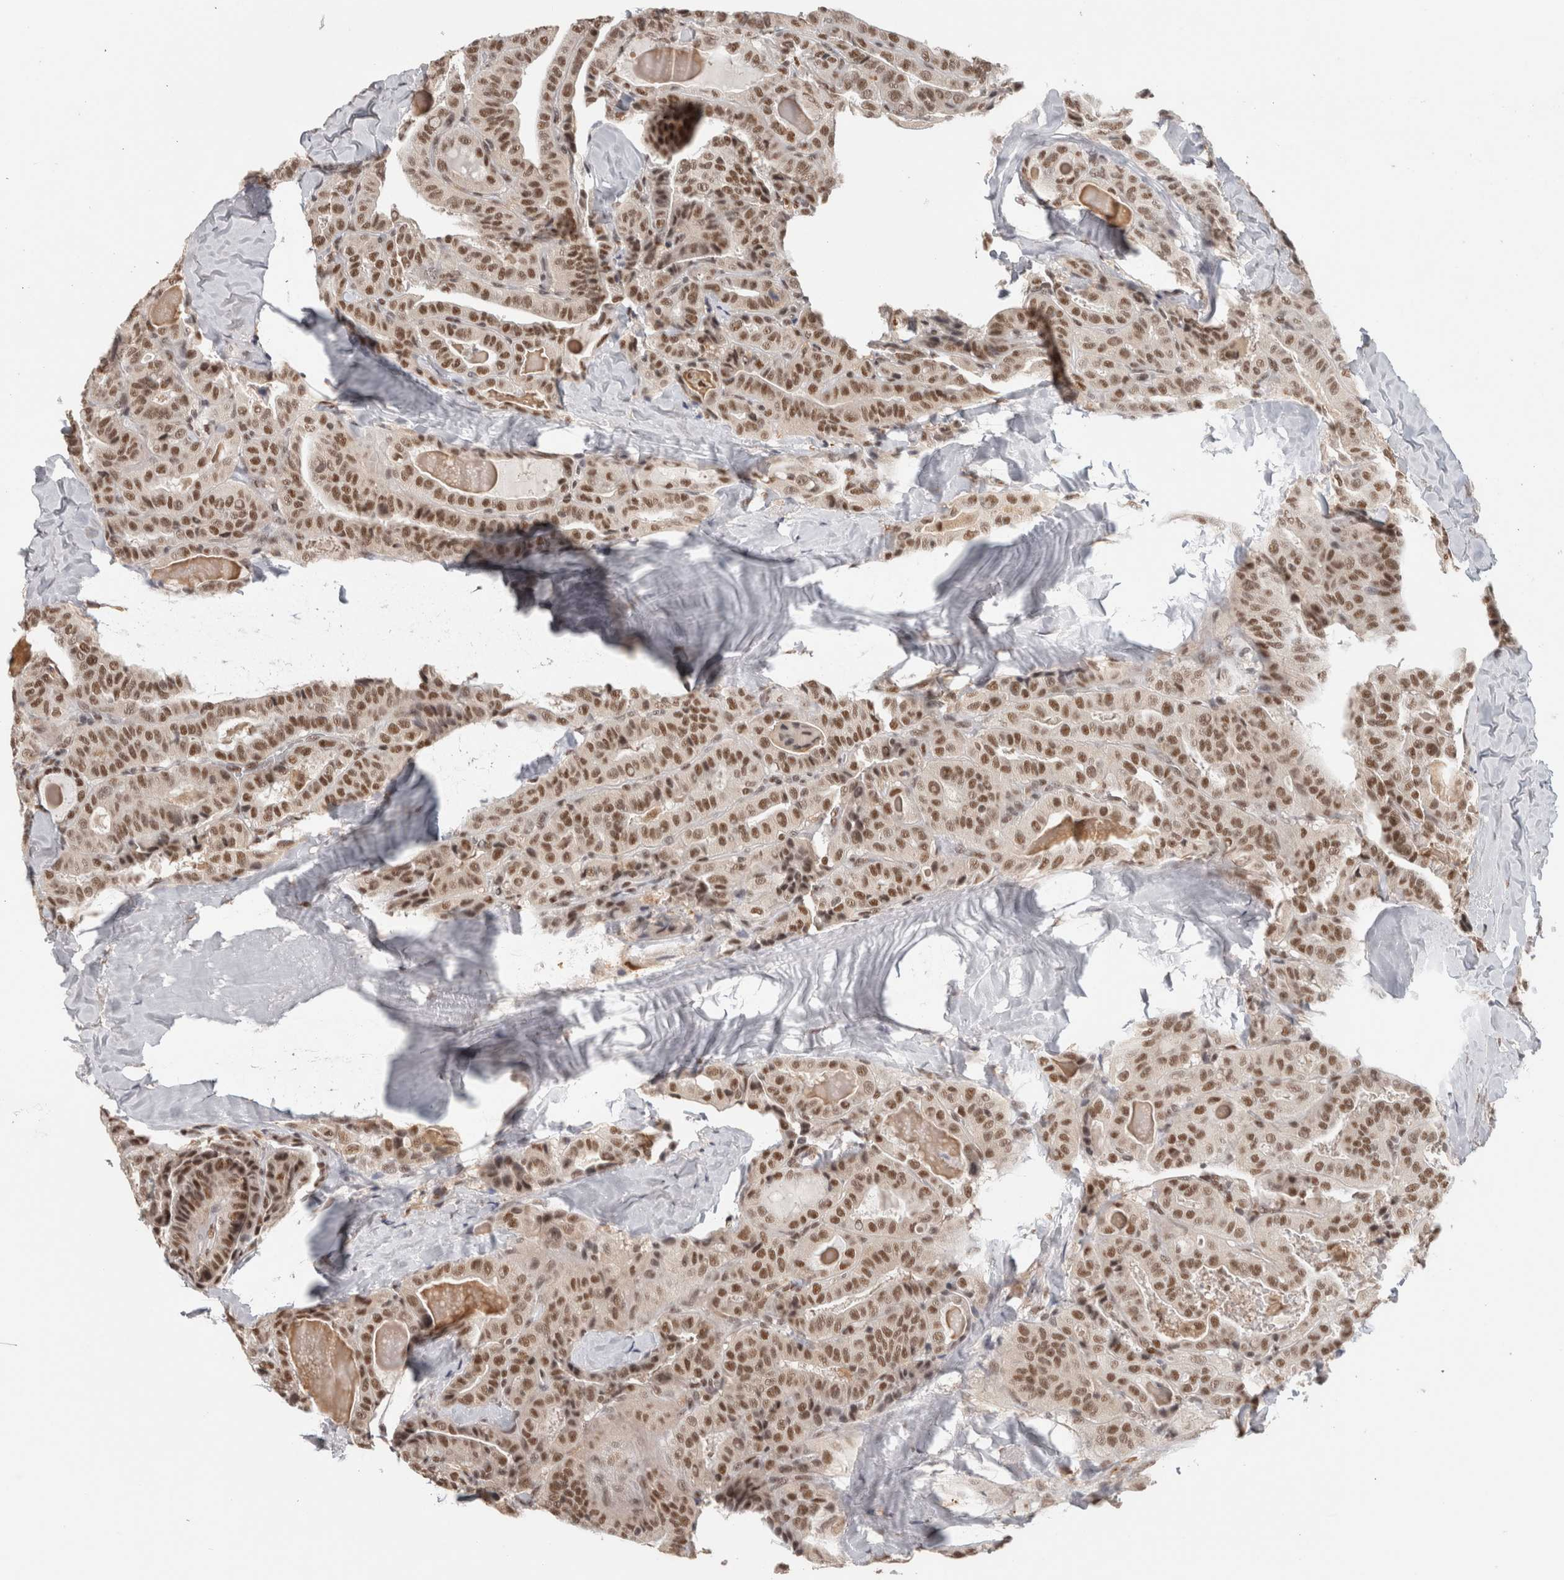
{"staining": {"intensity": "moderate", "quantity": ">75%", "location": "nuclear"}, "tissue": "thyroid cancer", "cell_type": "Tumor cells", "image_type": "cancer", "snomed": [{"axis": "morphology", "description": "Papillary adenocarcinoma, NOS"}, {"axis": "topography", "description": "Thyroid gland"}], "caption": "Tumor cells demonstrate moderate nuclear staining in approximately >75% of cells in thyroid cancer. The staining was performed using DAB, with brown indicating positive protein expression. Nuclei are stained blue with hematoxylin.", "gene": "ZNF830", "patient": {"sex": "male", "age": 77}}